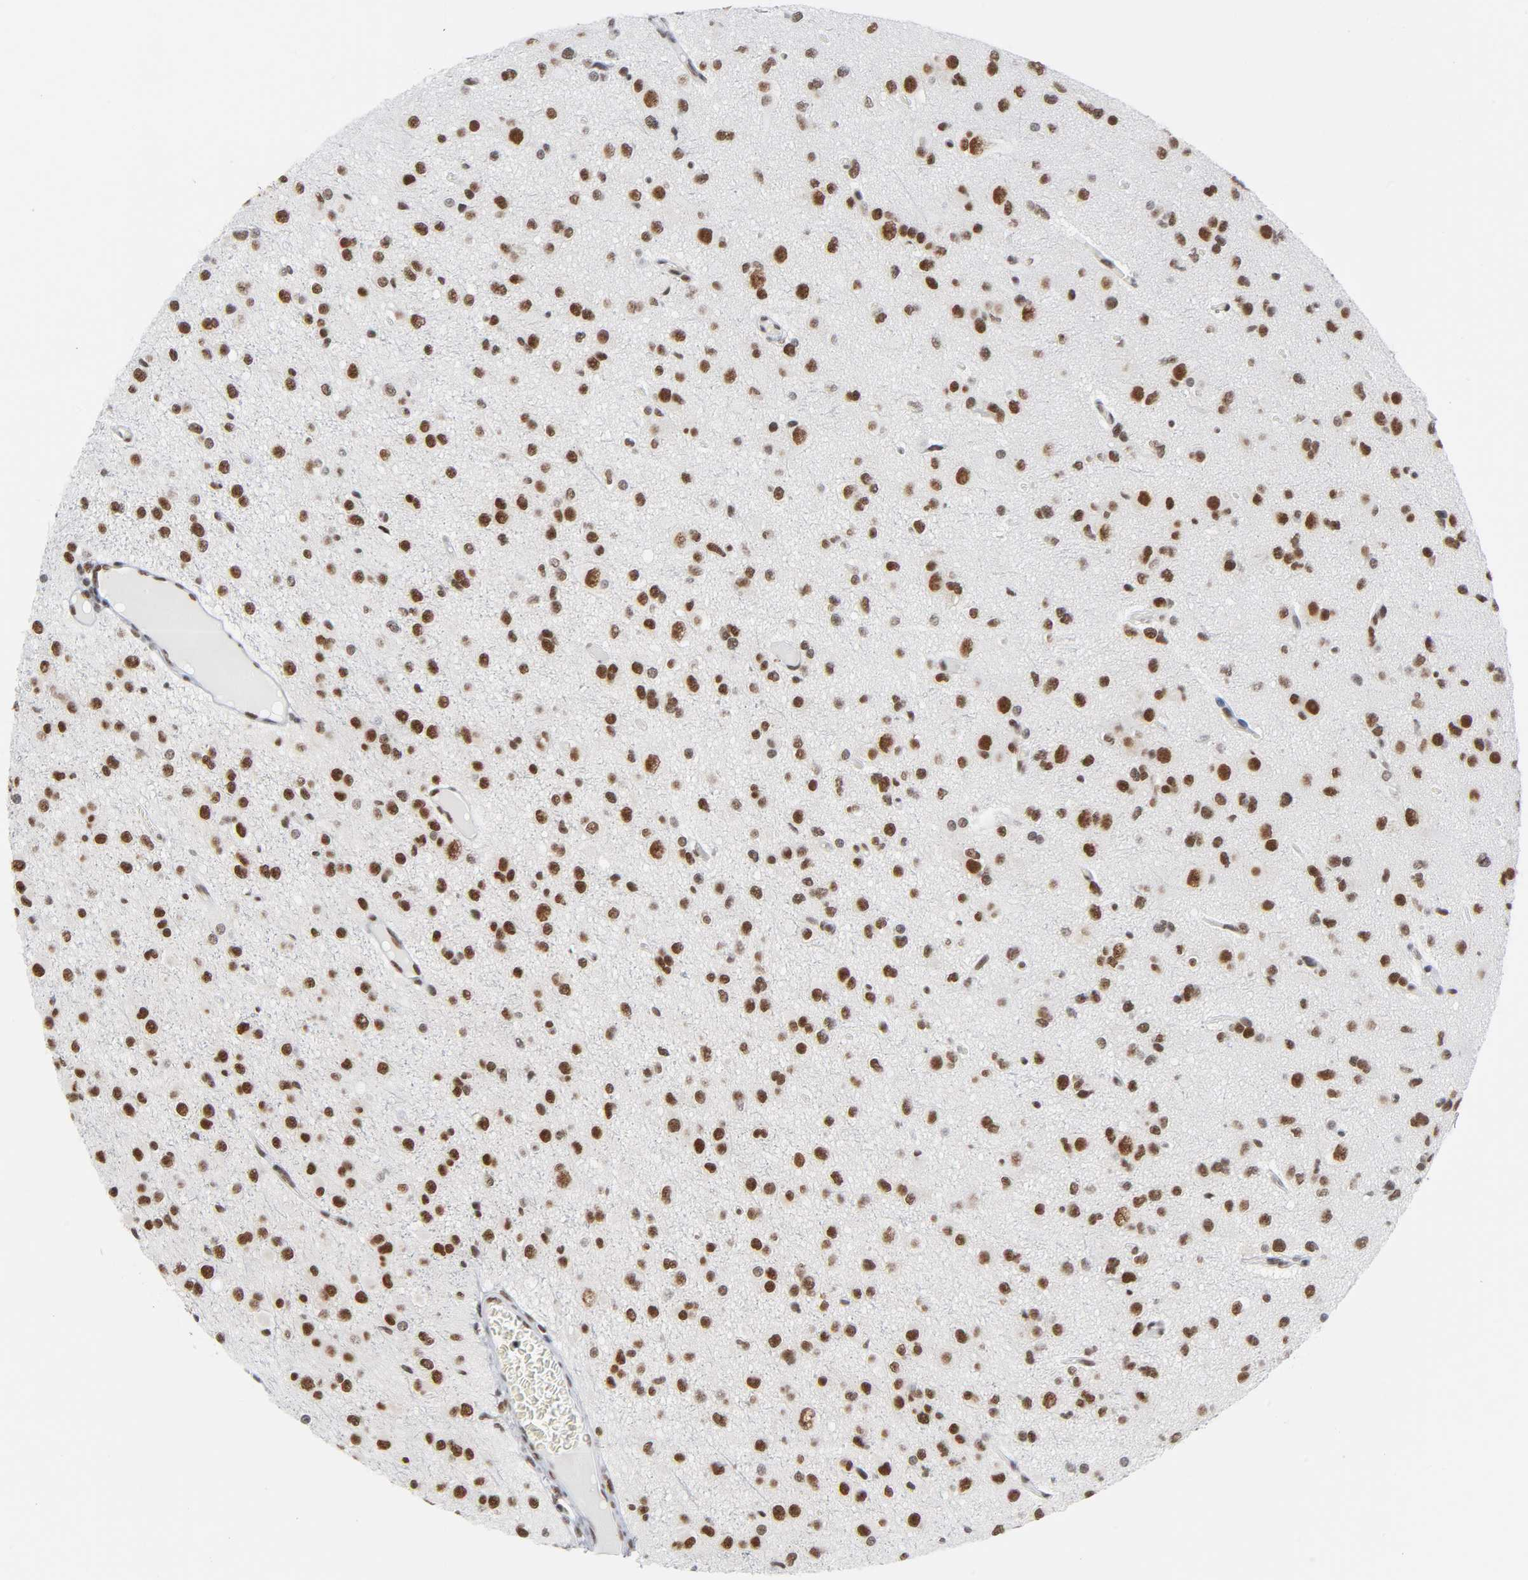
{"staining": {"intensity": "strong", "quantity": ">75%", "location": "nuclear"}, "tissue": "glioma", "cell_type": "Tumor cells", "image_type": "cancer", "snomed": [{"axis": "morphology", "description": "Glioma, malignant, Low grade"}, {"axis": "topography", "description": "Brain"}], "caption": "Malignant glioma (low-grade) stained for a protein (brown) displays strong nuclear positive positivity in approximately >75% of tumor cells.", "gene": "CSTF2", "patient": {"sex": "male", "age": 42}}